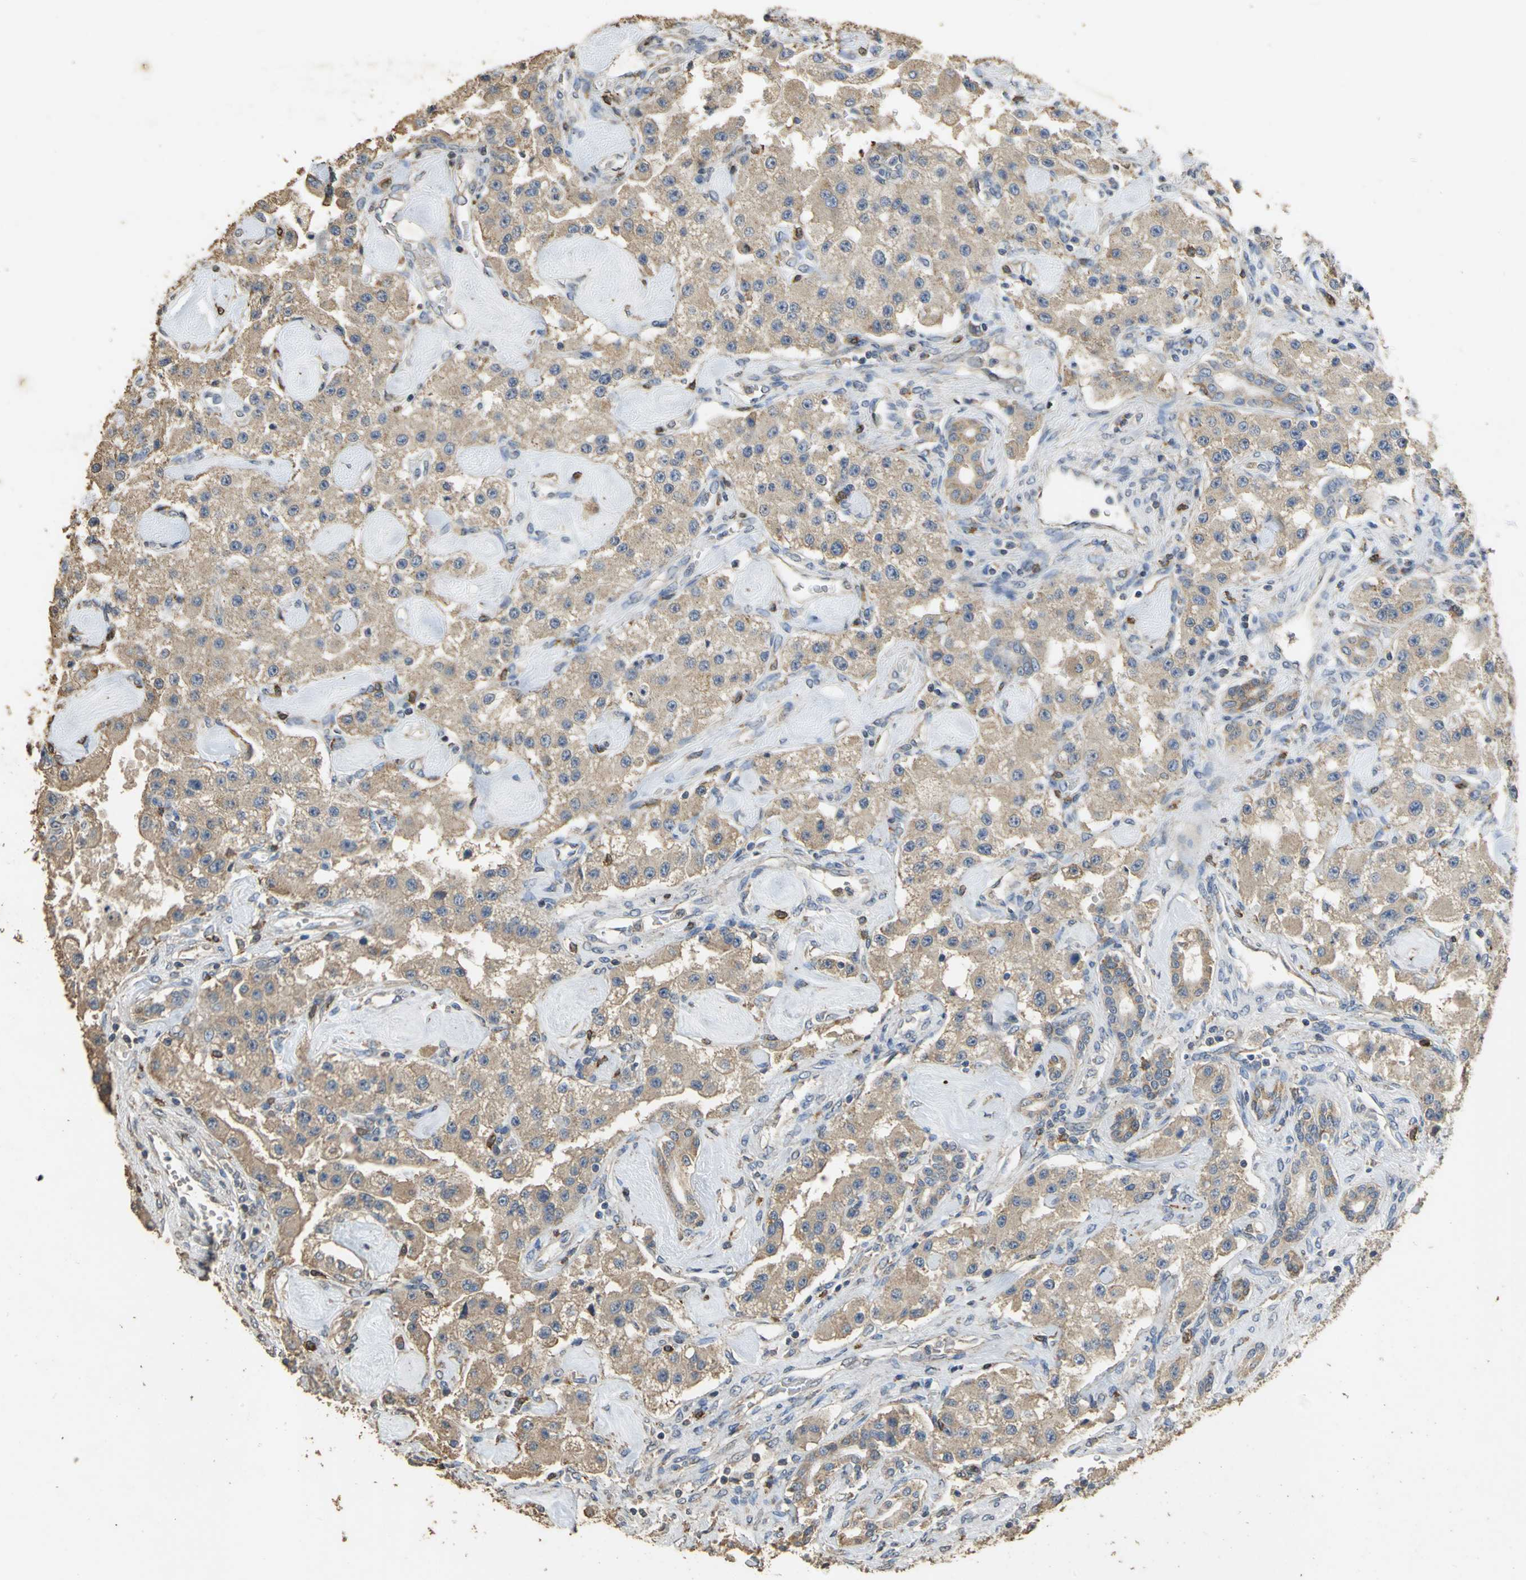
{"staining": {"intensity": "moderate", "quantity": ">75%", "location": "cytoplasmic/membranous"}, "tissue": "carcinoid", "cell_type": "Tumor cells", "image_type": "cancer", "snomed": [{"axis": "morphology", "description": "Carcinoid, malignant, NOS"}, {"axis": "topography", "description": "Pancreas"}], "caption": "Human malignant carcinoid stained with a protein marker displays moderate staining in tumor cells.", "gene": "ACSL4", "patient": {"sex": "male", "age": 41}}